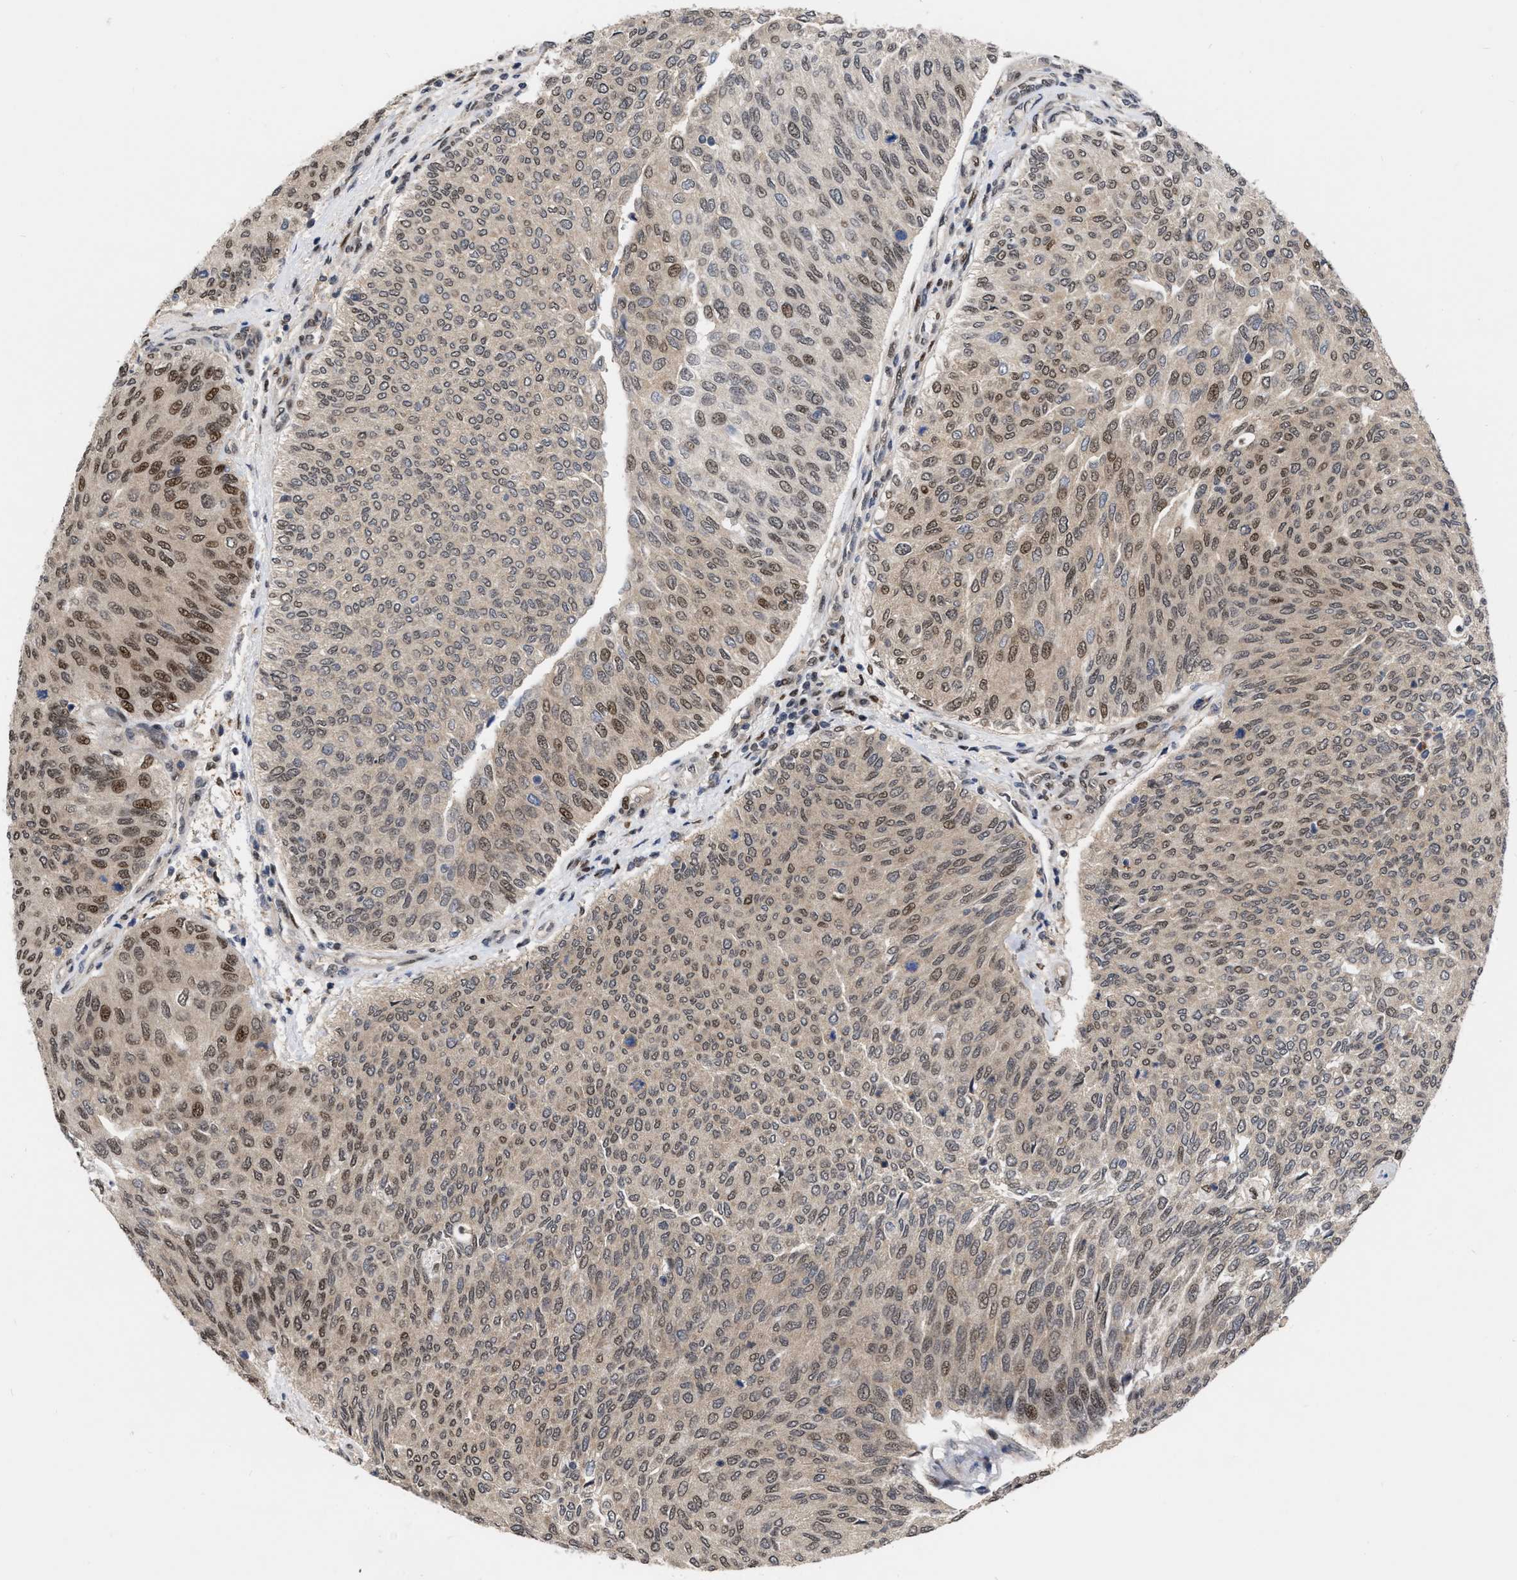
{"staining": {"intensity": "moderate", "quantity": "<25%", "location": "cytoplasmic/membranous,nuclear"}, "tissue": "urothelial cancer", "cell_type": "Tumor cells", "image_type": "cancer", "snomed": [{"axis": "morphology", "description": "Urothelial carcinoma, Low grade"}, {"axis": "topography", "description": "Urinary bladder"}], "caption": "This is a photomicrograph of immunohistochemistry (IHC) staining of urothelial carcinoma (low-grade), which shows moderate expression in the cytoplasmic/membranous and nuclear of tumor cells.", "gene": "MDM4", "patient": {"sex": "female", "age": 79}}